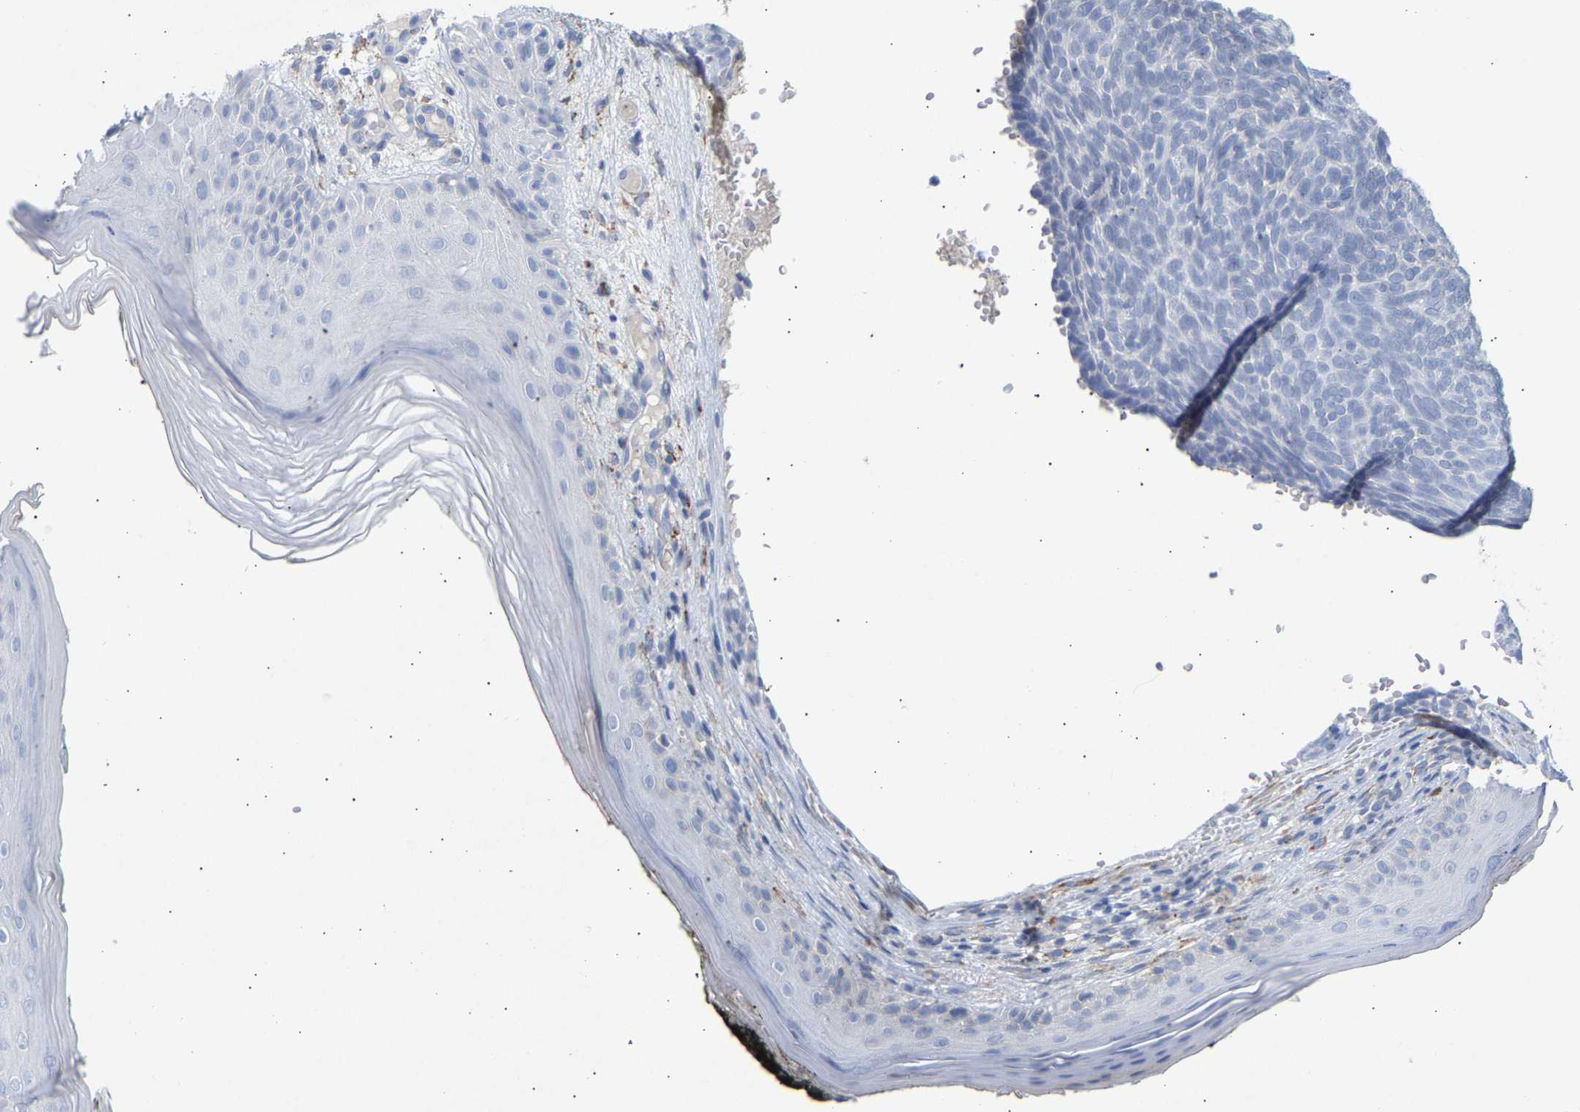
{"staining": {"intensity": "negative", "quantity": "none", "location": "none"}, "tissue": "skin cancer", "cell_type": "Tumor cells", "image_type": "cancer", "snomed": [{"axis": "morphology", "description": "Basal cell carcinoma"}, {"axis": "topography", "description": "Skin"}], "caption": "This micrograph is of skin cancer stained with immunohistochemistry to label a protein in brown with the nuclei are counter-stained blue. There is no positivity in tumor cells.", "gene": "SELENOM", "patient": {"sex": "male", "age": 61}}